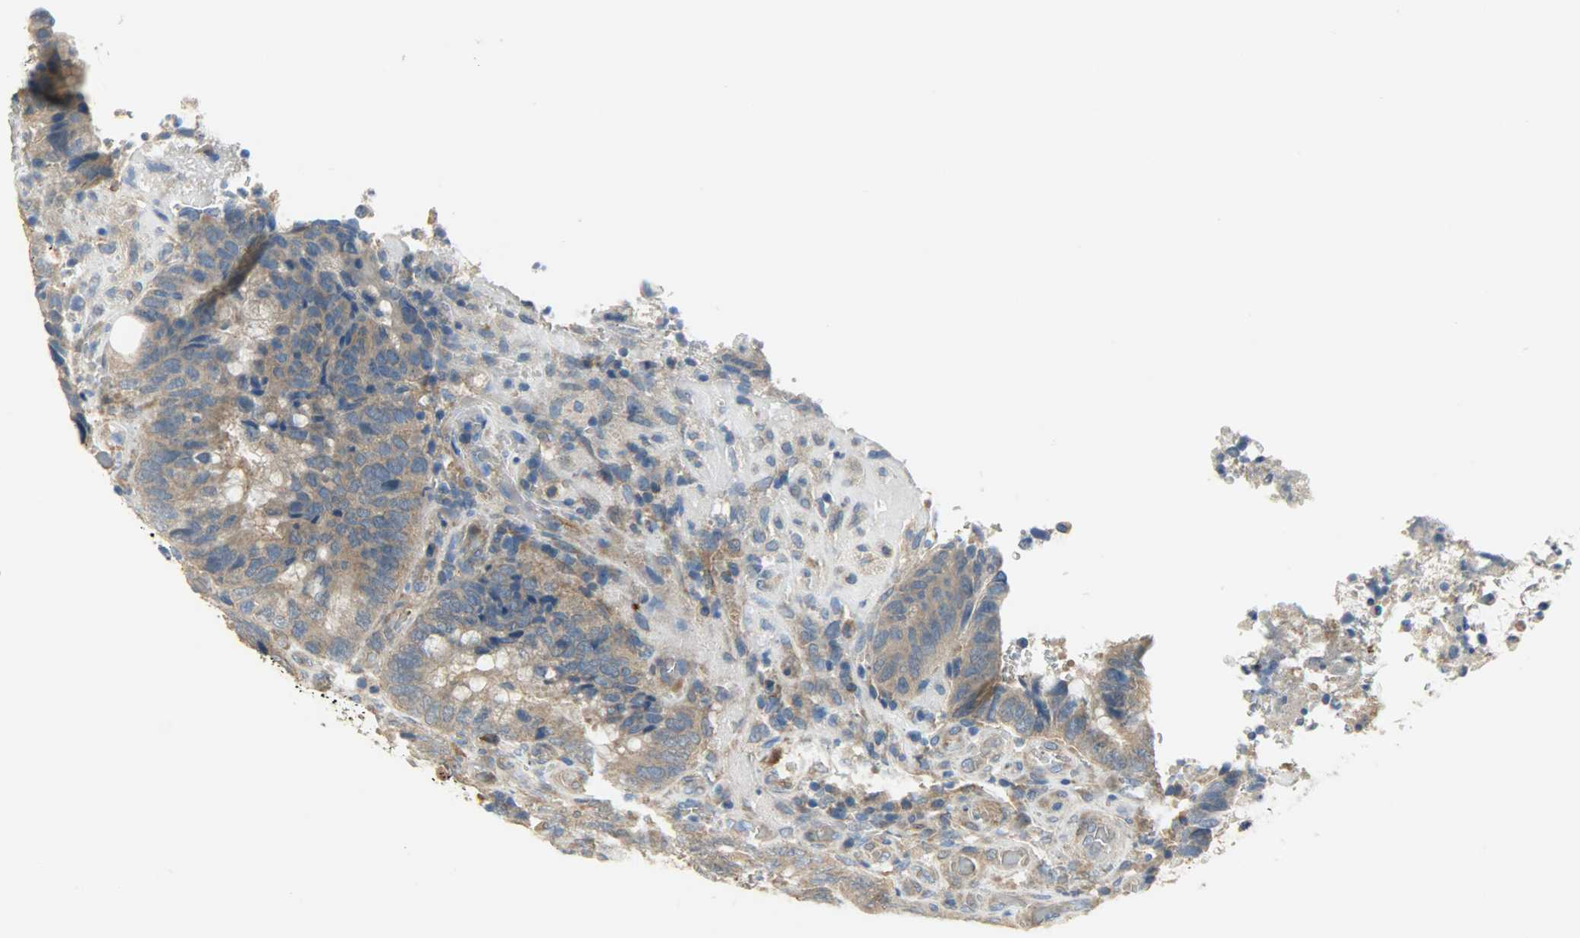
{"staining": {"intensity": "moderate", "quantity": ">75%", "location": "cytoplasmic/membranous"}, "tissue": "colorectal cancer", "cell_type": "Tumor cells", "image_type": "cancer", "snomed": [{"axis": "morphology", "description": "Normal tissue, NOS"}, {"axis": "morphology", "description": "Adenocarcinoma, NOS"}, {"axis": "topography", "description": "Rectum"}, {"axis": "topography", "description": "Peripheral nerve tissue"}], "caption": "Immunohistochemistry (IHC) (DAB) staining of colorectal cancer reveals moderate cytoplasmic/membranous protein positivity in approximately >75% of tumor cells. The staining is performed using DAB brown chromogen to label protein expression. The nuclei are counter-stained blue using hematoxylin.", "gene": "C1orf198", "patient": {"sex": "male", "age": 92}}